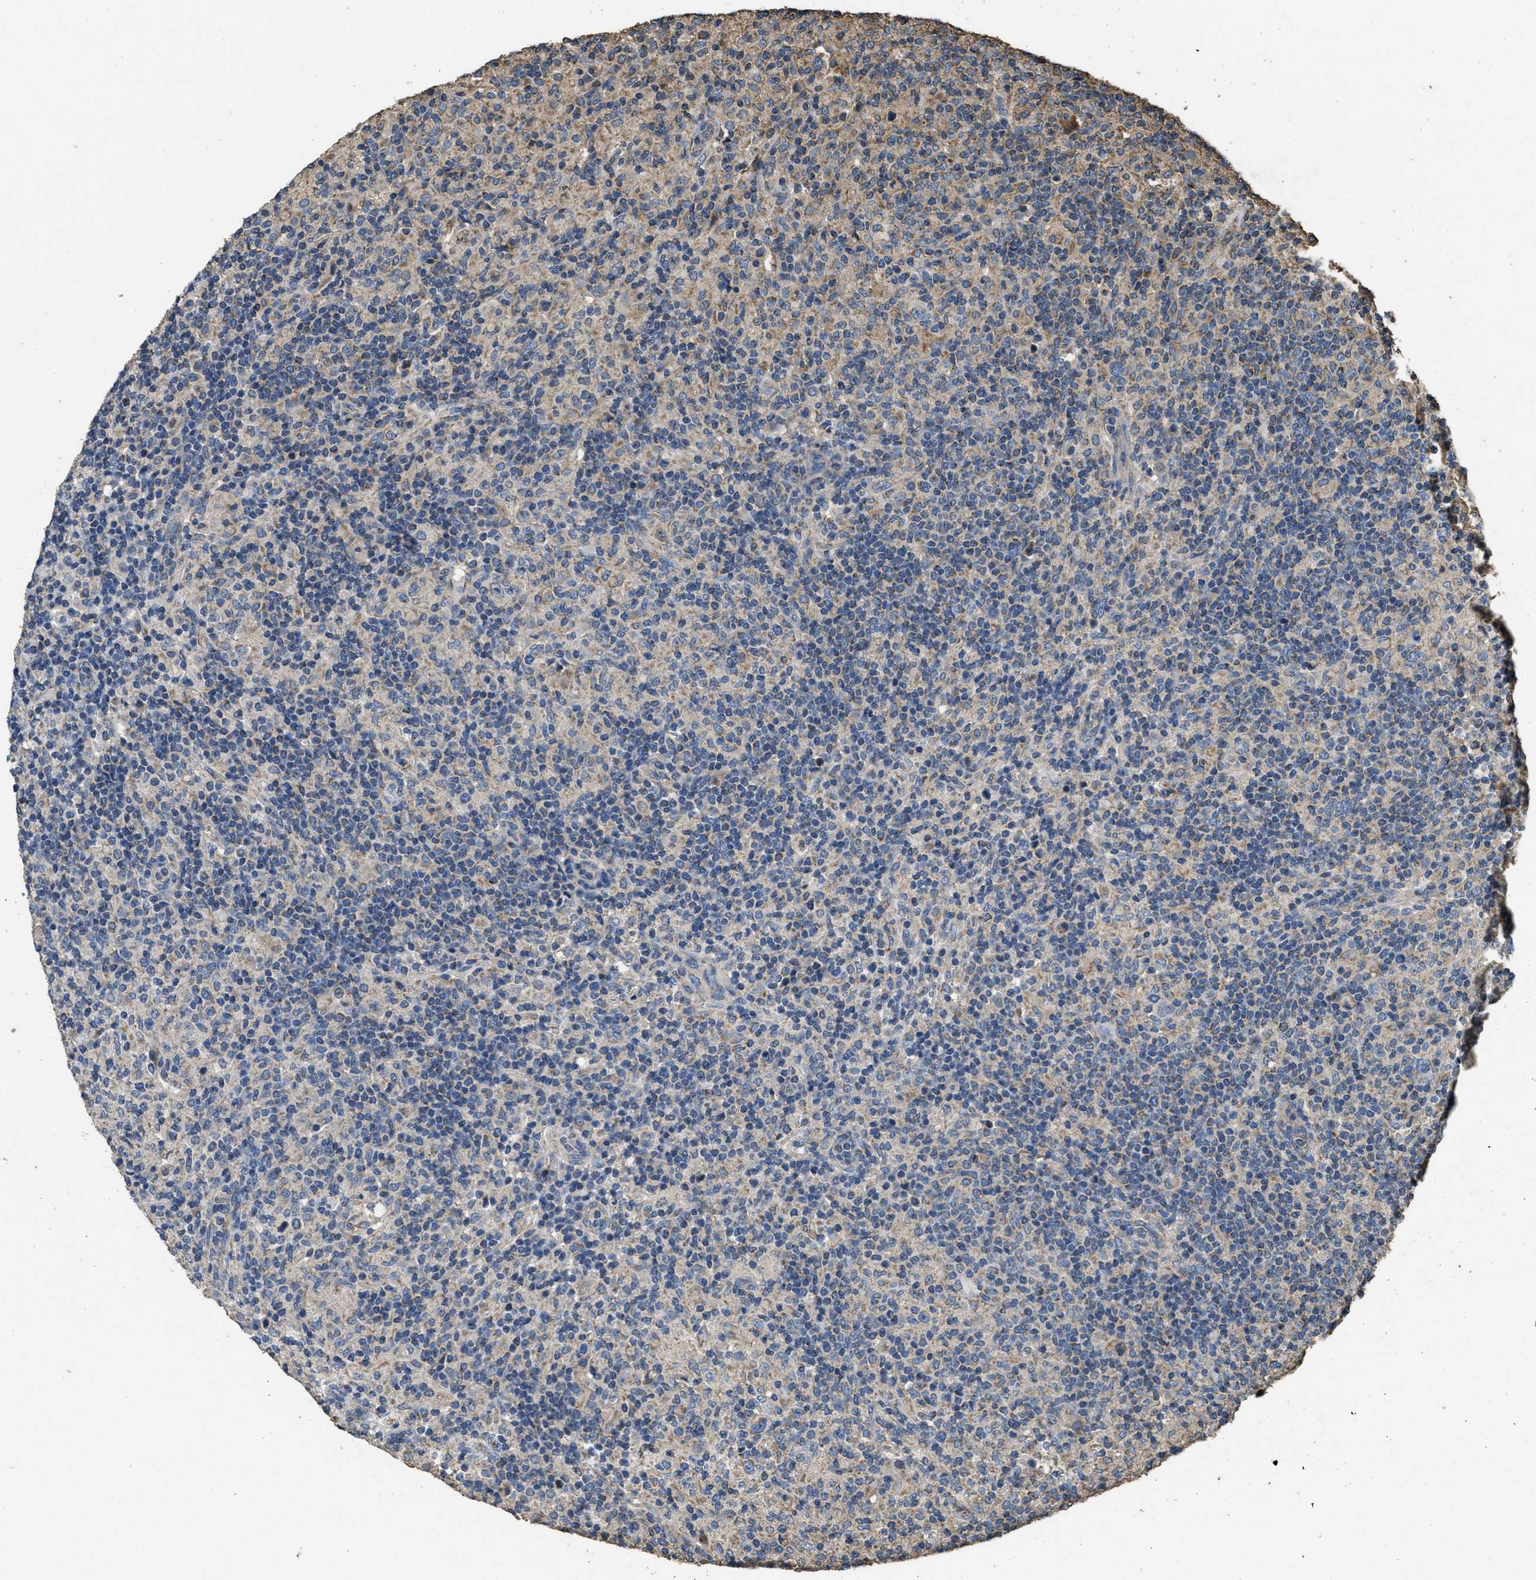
{"staining": {"intensity": "weak", "quantity": "25%-75%", "location": "none"}, "tissue": "lymphoma", "cell_type": "Tumor cells", "image_type": "cancer", "snomed": [{"axis": "morphology", "description": "Hodgkin's disease, NOS"}, {"axis": "topography", "description": "Lymph node"}], "caption": "Immunohistochemical staining of human lymphoma displays low levels of weak None expression in about 25%-75% of tumor cells.", "gene": "CYRIA", "patient": {"sex": "male", "age": 70}}